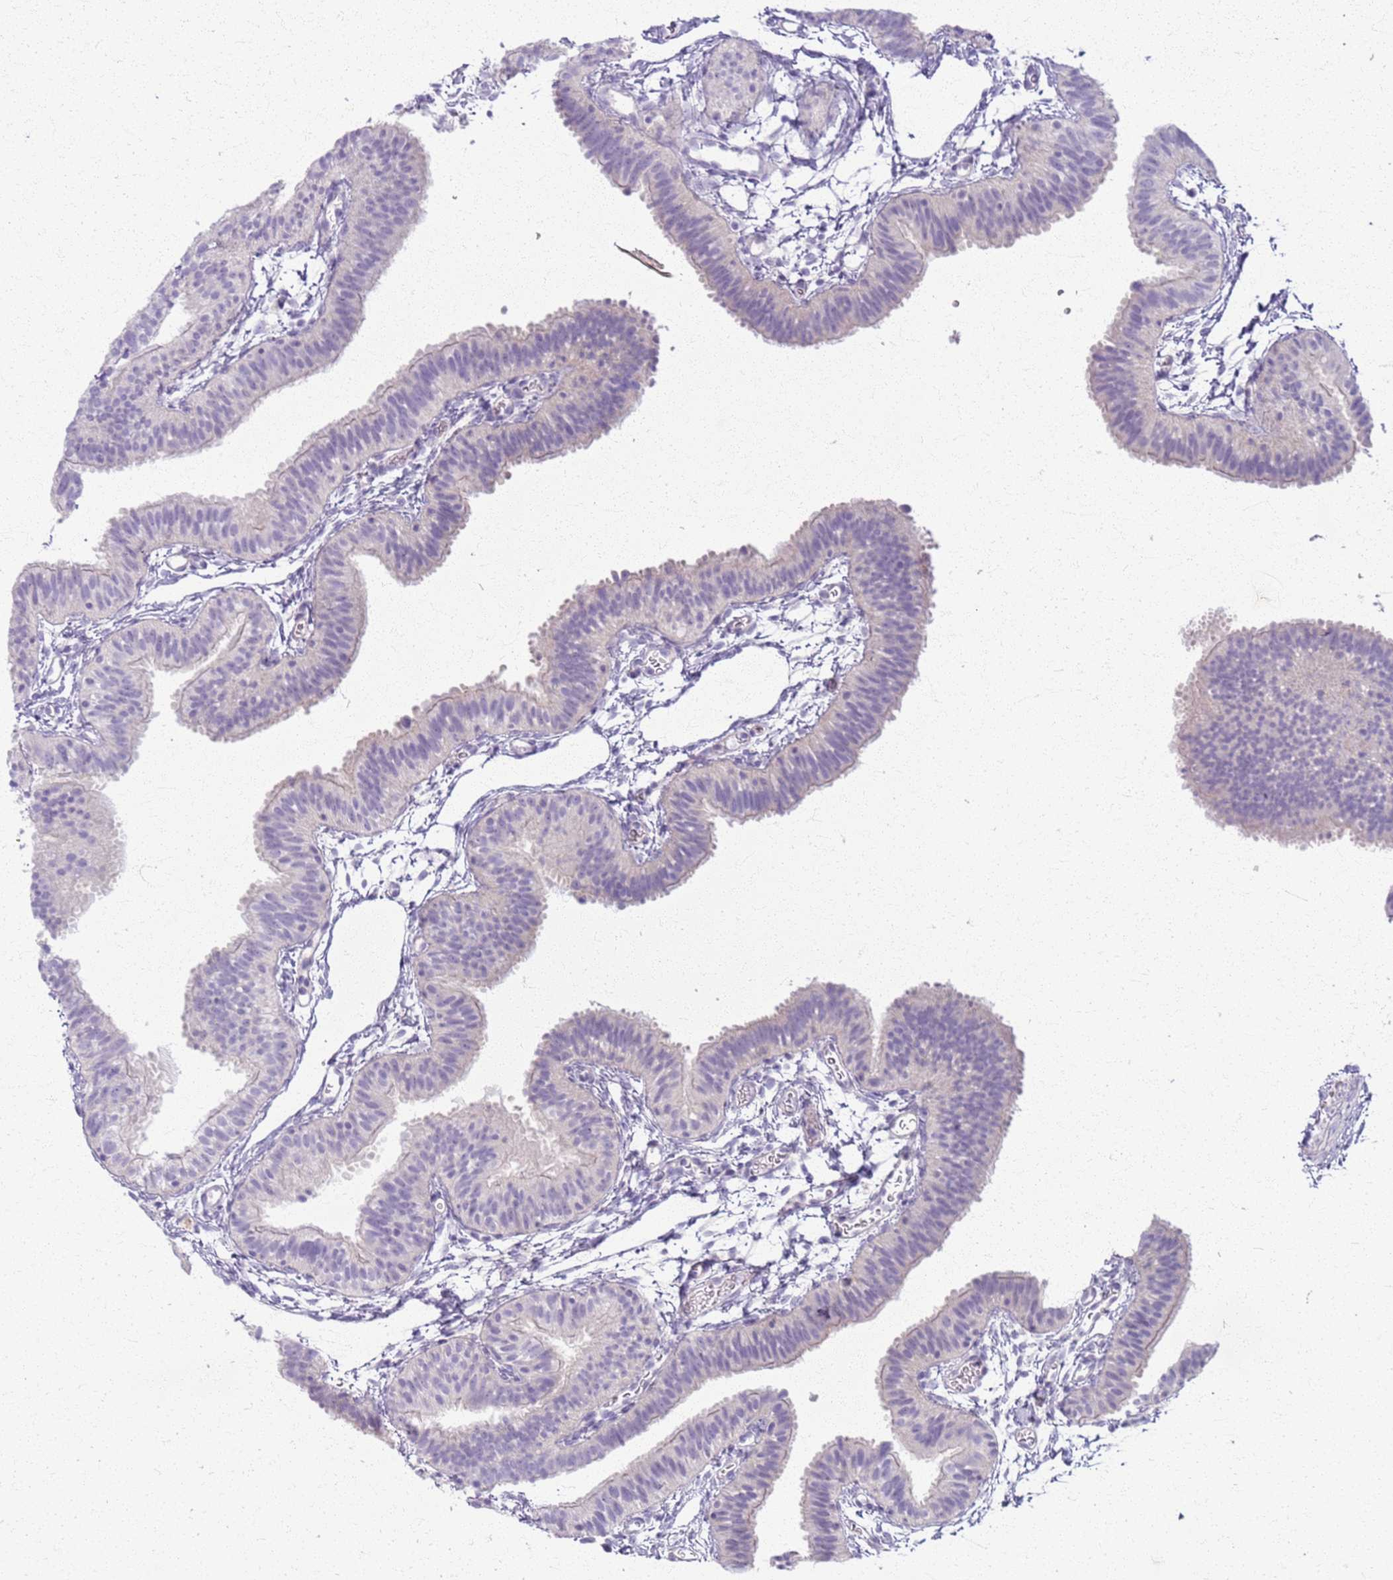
{"staining": {"intensity": "negative", "quantity": "none", "location": "none"}, "tissue": "fallopian tube", "cell_type": "Glandular cells", "image_type": "normal", "snomed": [{"axis": "morphology", "description": "Normal tissue, NOS"}, {"axis": "topography", "description": "Fallopian tube"}], "caption": "Glandular cells show no significant protein staining in normal fallopian tube. Nuclei are stained in blue.", "gene": "CSRP3", "patient": {"sex": "female", "age": 35}}